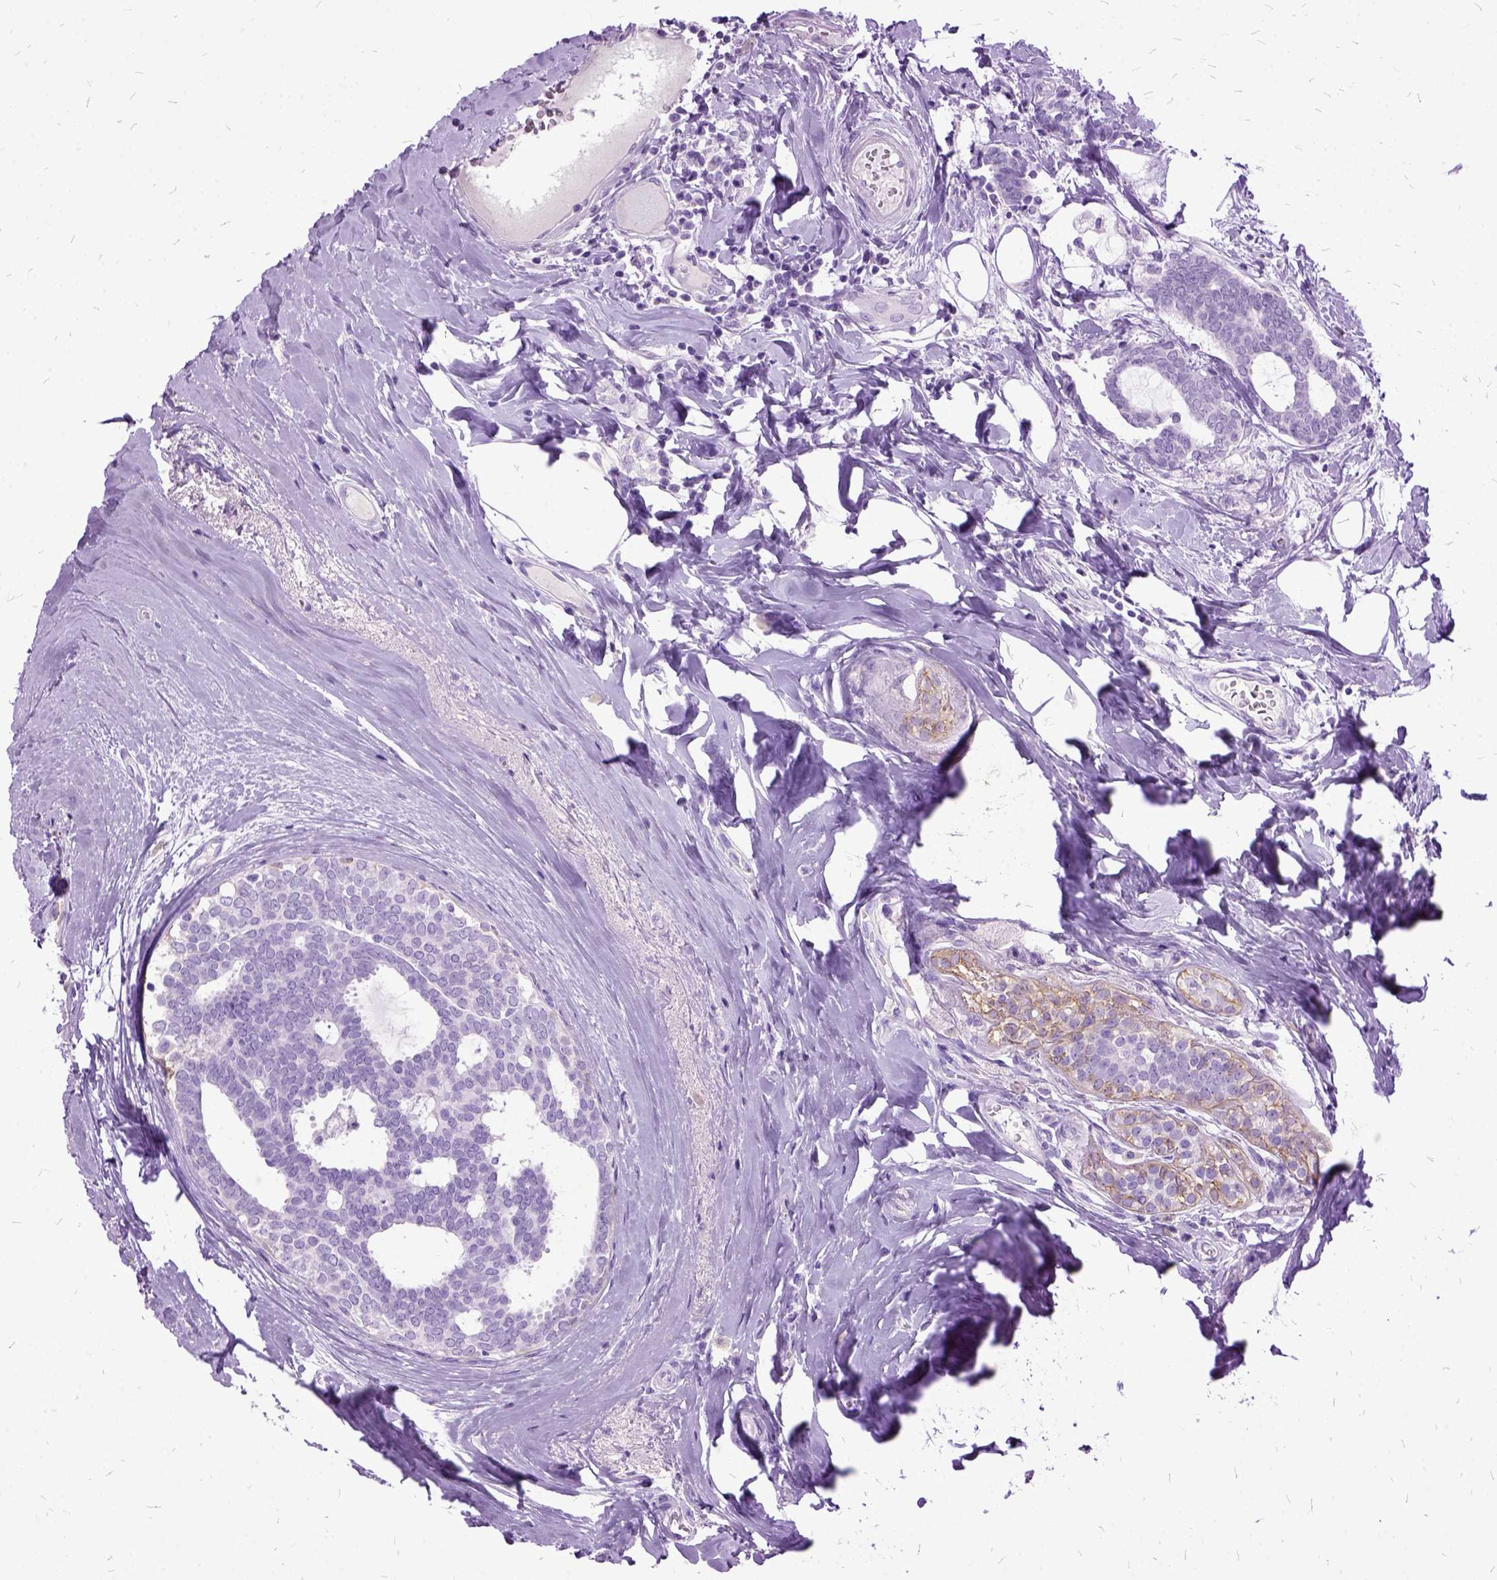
{"staining": {"intensity": "negative", "quantity": "none", "location": "none"}, "tissue": "breast cancer", "cell_type": "Tumor cells", "image_type": "cancer", "snomed": [{"axis": "morphology", "description": "Intraductal carcinoma, in situ"}, {"axis": "morphology", "description": "Duct carcinoma"}, {"axis": "morphology", "description": "Lobular carcinoma, in situ"}, {"axis": "topography", "description": "Breast"}], "caption": "DAB immunohistochemical staining of human breast cancer demonstrates no significant expression in tumor cells.", "gene": "MME", "patient": {"sex": "female", "age": 44}}